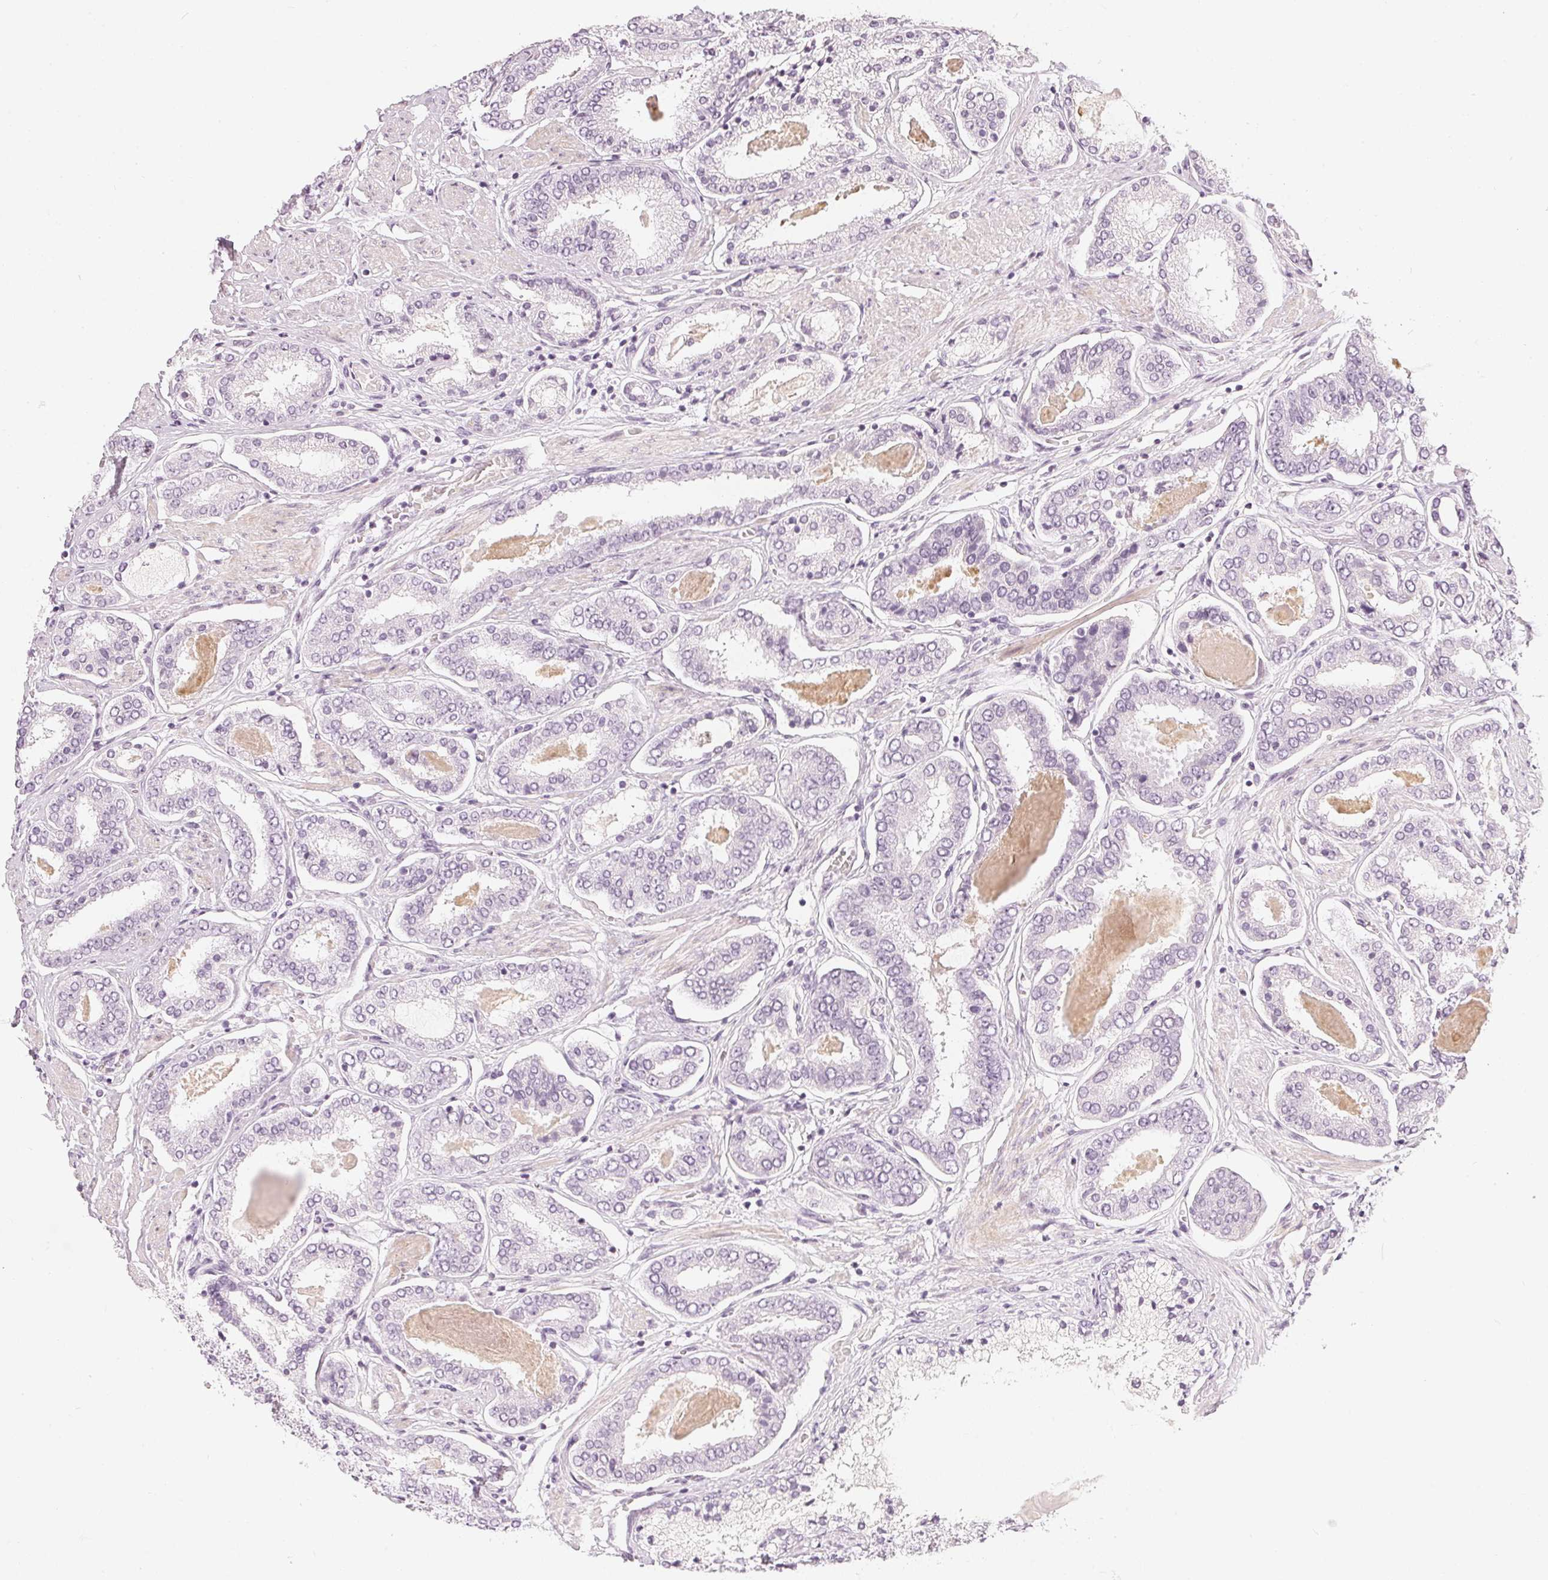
{"staining": {"intensity": "negative", "quantity": "none", "location": "none"}, "tissue": "prostate cancer", "cell_type": "Tumor cells", "image_type": "cancer", "snomed": [{"axis": "morphology", "description": "Adenocarcinoma, High grade"}, {"axis": "topography", "description": "Prostate"}], "caption": "Prostate cancer was stained to show a protein in brown. There is no significant positivity in tumor cells. (Immunohistochemistry (ihc), brightfield microscopy, high magnification).", "gene": "CHST4", "patient": {"sex": "male", "age": 63}}